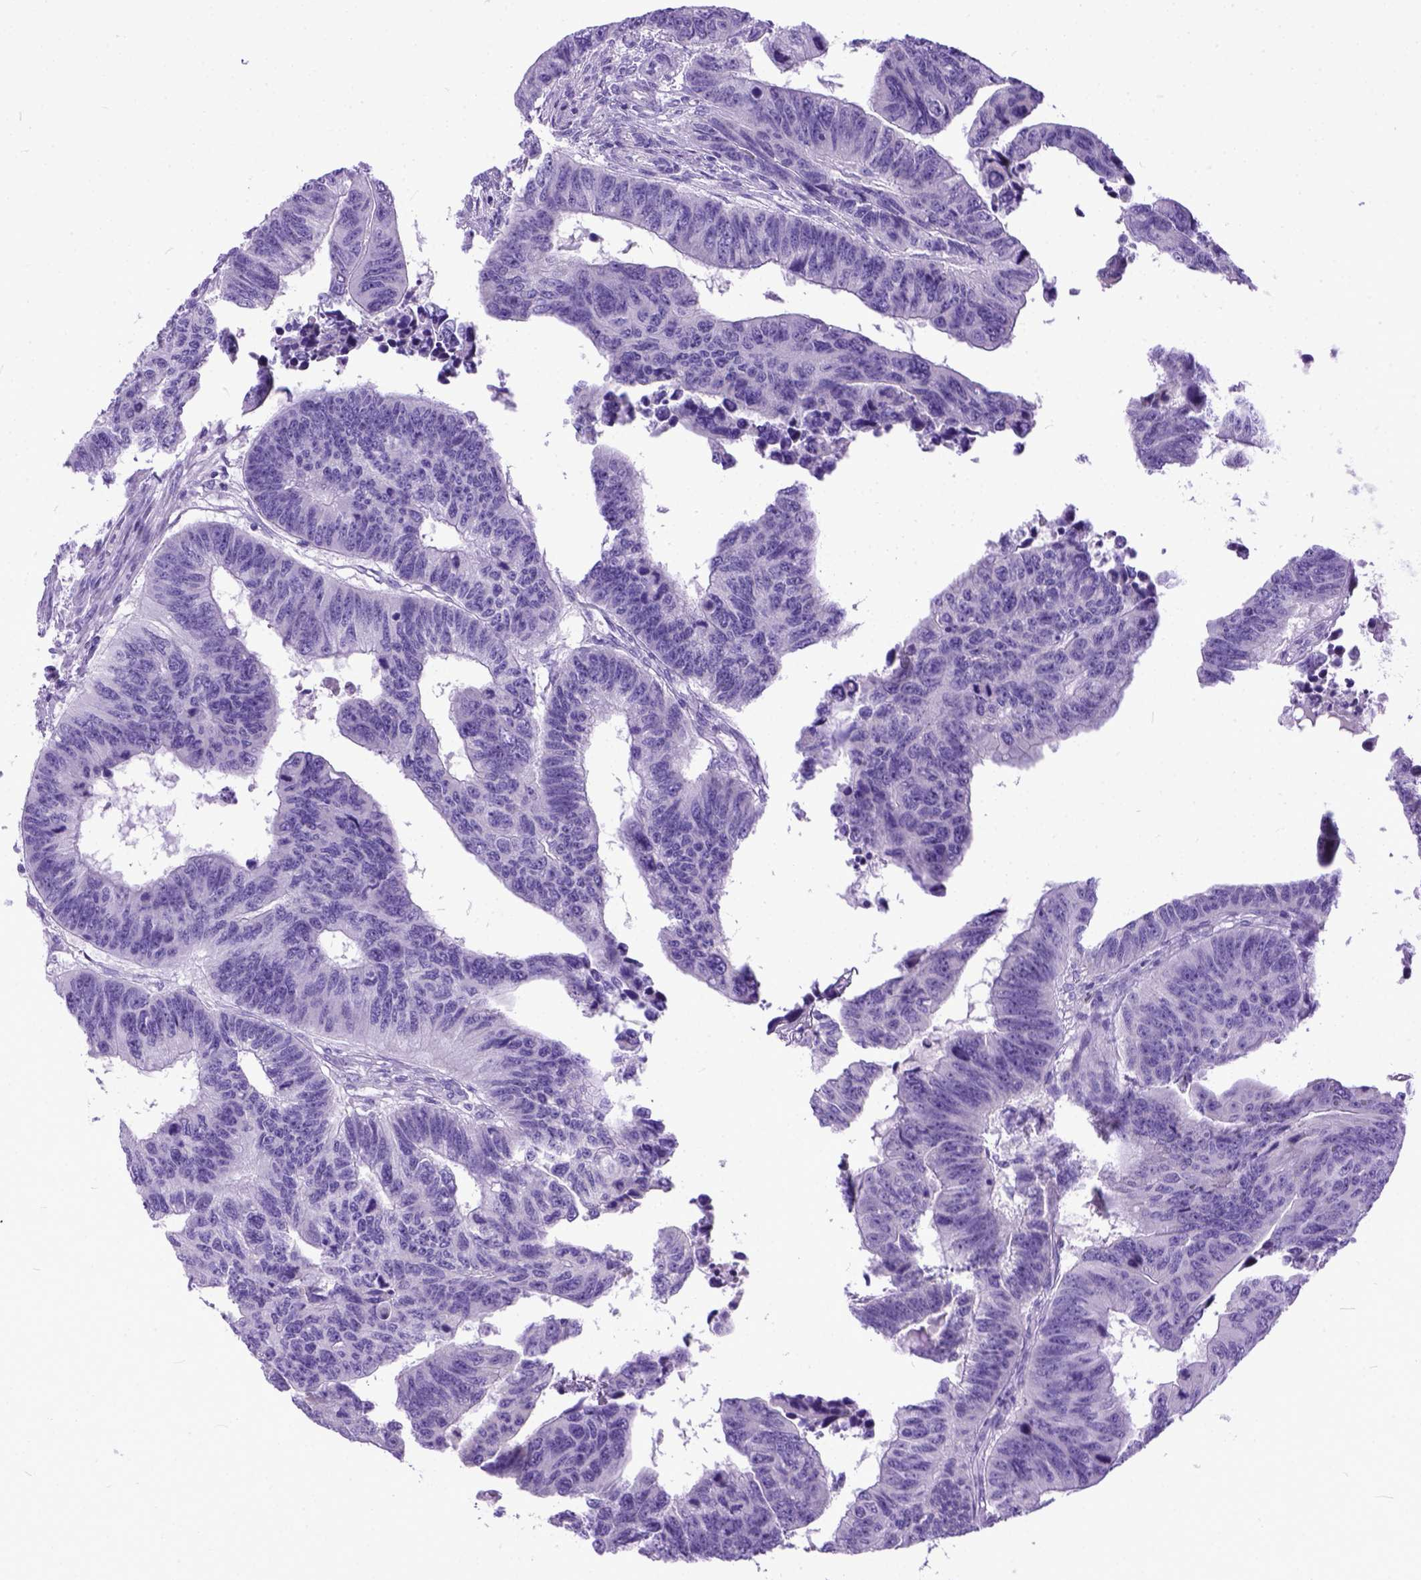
{"staining": {"intensity": "negative", "quantity": "none", "location": "none"}, "tissue": "colorectal cancer", "cell_type": "Tumor cells", "image_type": "cancer", "snomed": [{"axis": "morphology", "description": "Adenocarcinoma, NOS"}, {"axis": "topography", "description": "Rectum"}], "caption": "This is an immunohistochemistry (IHC) micrograph of human colorectal cancer (adenocarcinoma). There is no positivity in tumor cells.", "gene": "PPL", "patient": {"sex": "female", "age": 85}}